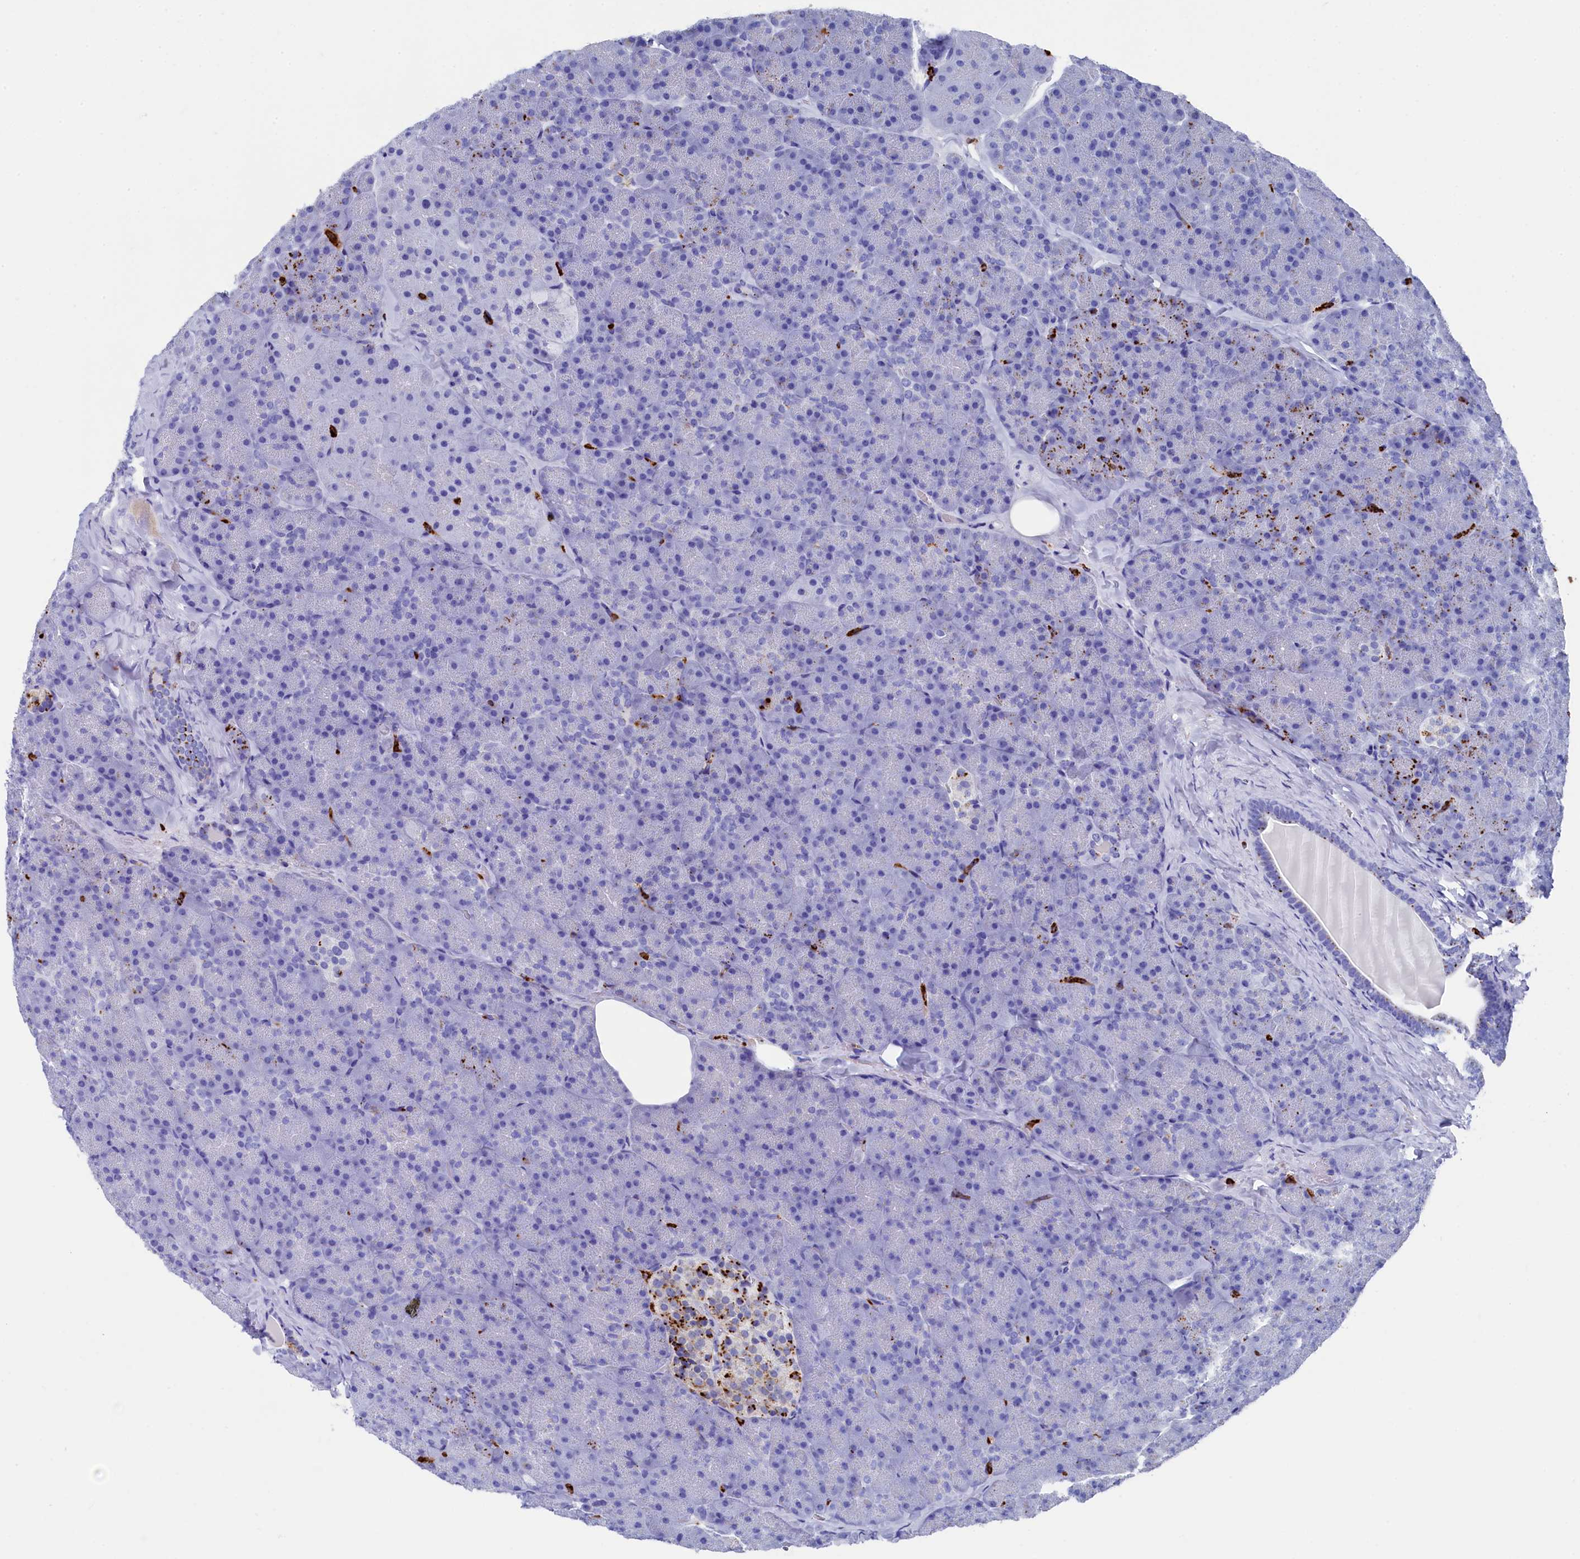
{"staining": {"intensity": "moderate", "quantity": "<25%", "location": "cytoplasmic/membranous"}, "tissue": "pancreas", "cell_type": "Exocrine glandular cells", "image_type": "normal", "snomed": [{"axis": "morphology", "description": "Normal tissue, NOS"}, {"axis": "topography", "description": "Pancreas"}], "caption": "DAB immunohistochemical staining of normal human pancreas exhibits moderate cytoplasmic/membranous protein expression in about <25% of exocrine glandular cells. (DAB IHC with brightfield microscopy, high magnification).", "gene": "PLAC8", "patient": {"sex": "male", "age": 36}}